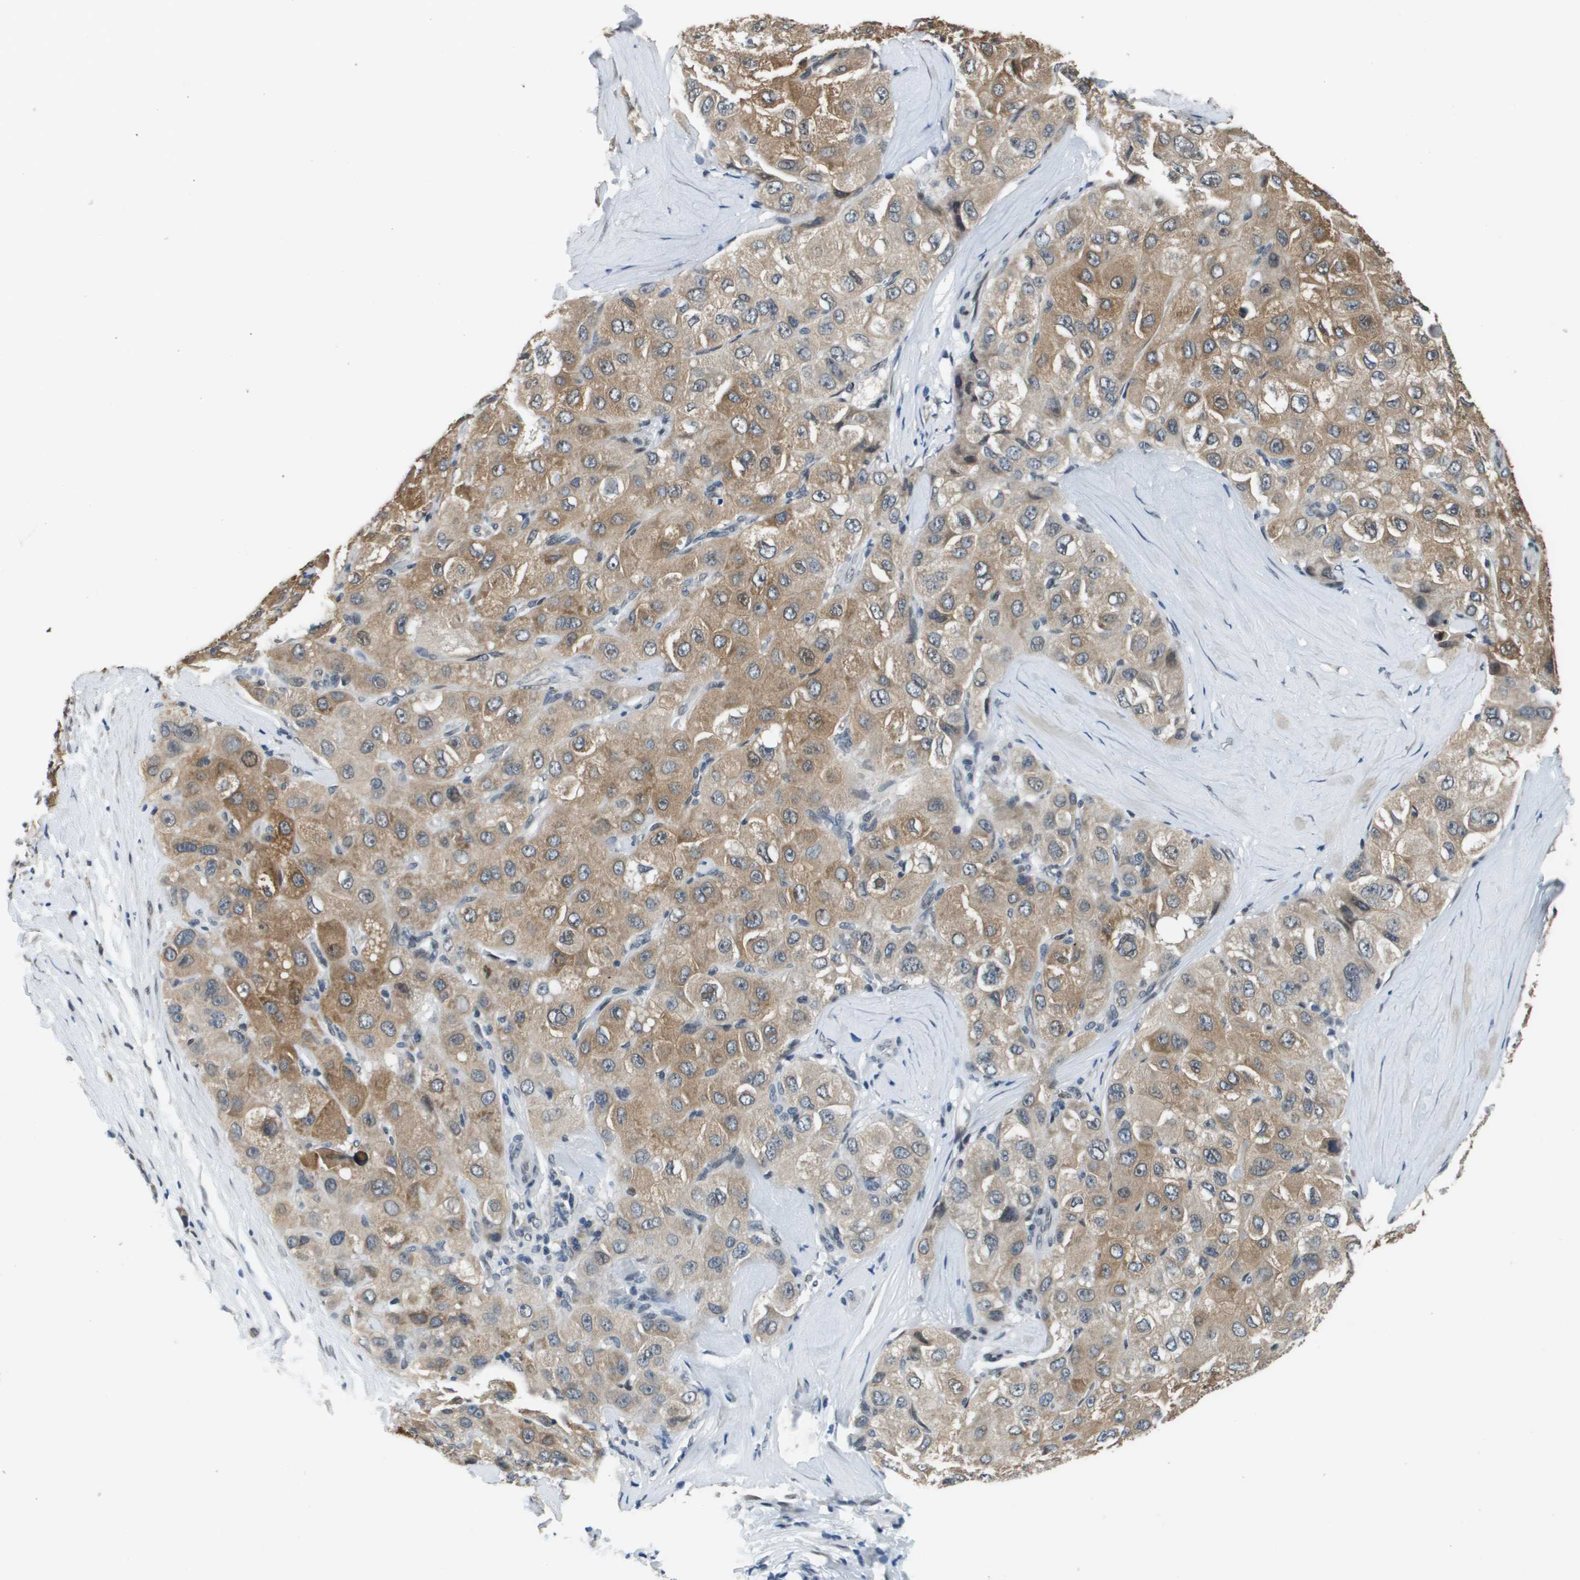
{"staining": {"intensity": "moderate", "quantity": ">75%", "location": "cytoplasmic/membranous"}, "tissue": "liver cancer", "cell_type": "Tumor cells", "image_type": "cancer", "snomed": [{"axis": "morphology", "description": "Carcinoma, Hepatocellular, NOS"}, {"axis": "topography", "description": "Liver"}], "caption": "Immunohistochemistry (IHC) histopathology image of neoplastic tissue: liver hepatocellular carcinoma stained using IHC shows medium levels of moderate protein expression localized specifically in the cytoplasmic/membranous of tumor cells, appearing as a cytoplasmic/membranous brown color.", "gene": "FANCC", "patient": {"sex": "male", "age": 80}}